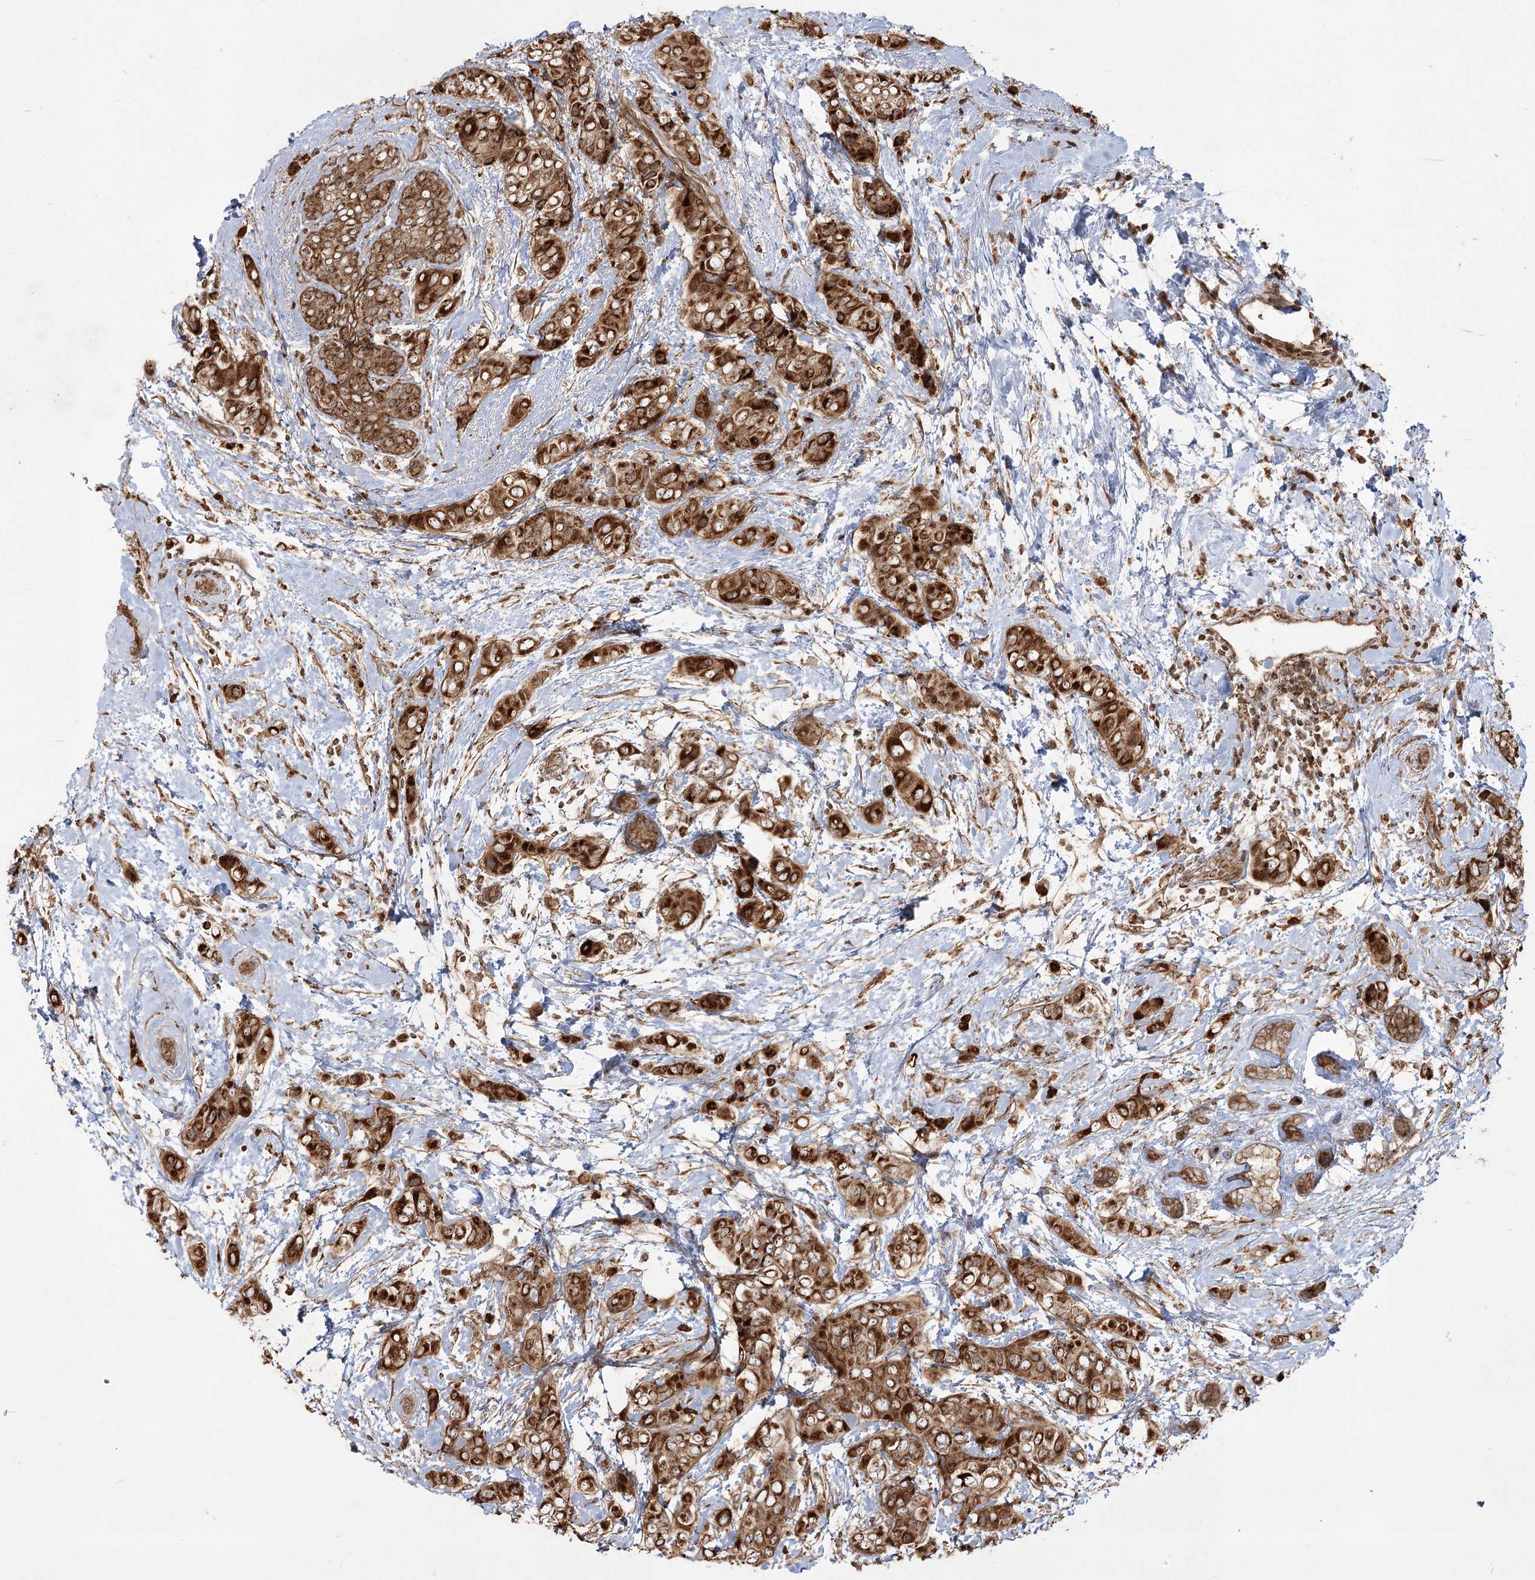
{"staining": {"intensity": "strong", "quantity": ">75%", "location": "cytoplasmic/membranous"}, "tissue": "breast cancer", "cell_type": "Tumor cells", "image_type": "cancer", "snomed": [{"axis": "morphology", "description": "Lobular carcinoma"}, {"axis": "topography", "description": "Breast"}], "caption": "Immunohistochemical staining of human breast cancer (lobular carcinoma) displays strong cytoplasmic/membranous protein positivity in about >75% of tumor cells.", "gene": "CPLANE1", "patient": {"sex": "female", "age": 51}}